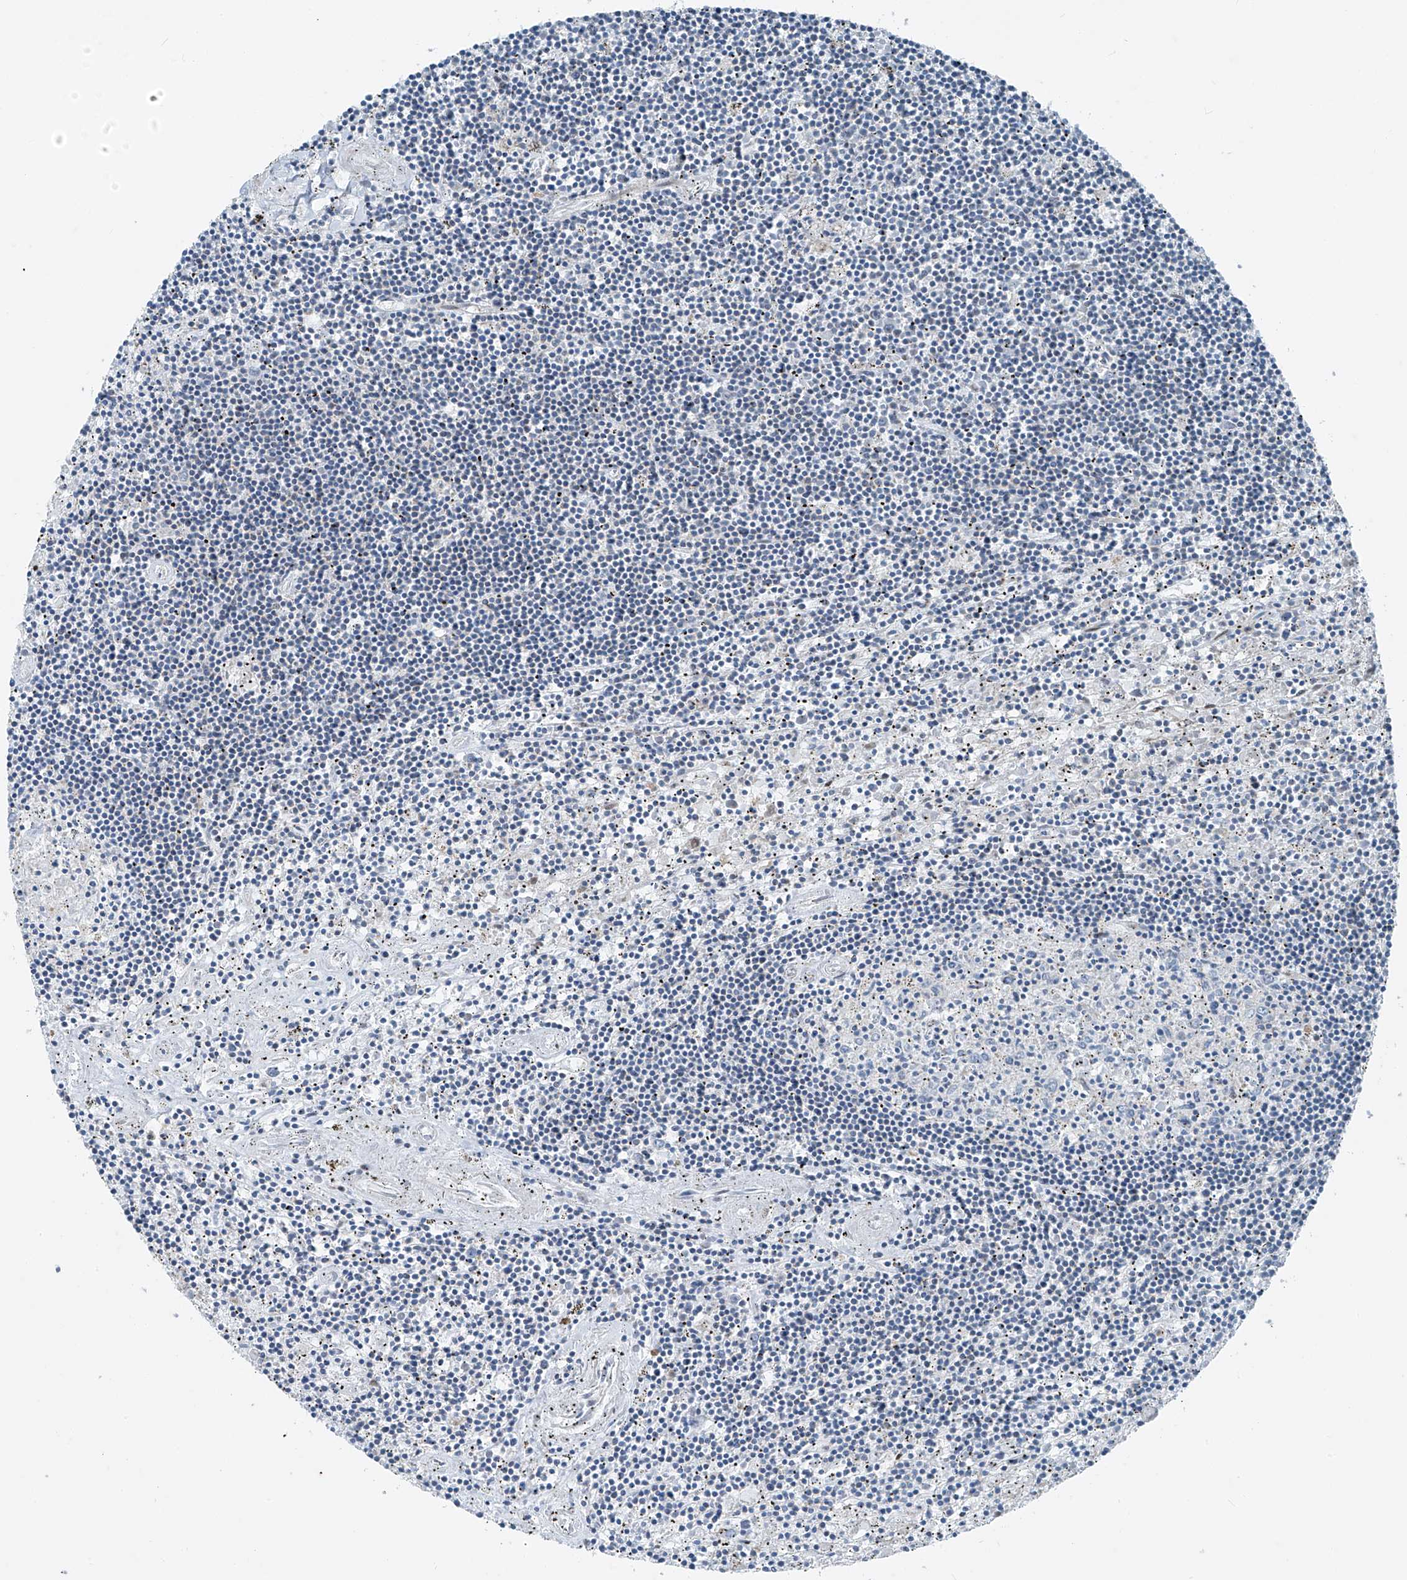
{"staining": {"intensity": "negative", "quantity": "none", "location": "none"}, "tissue": "lymphoma", "cell_type": "Tumor cells", "image_type": "cancer", "snomed": [{"axis": "morphology", "description": "Malignant lymphoma, non-Hodgkin's type, Low grade"}, {"axis": "topography", "description": "Spleen"}], "caption": "The immunohistochemistry (IHC) image has no significant staining in tumor cells of lymphoma tissue.", "gene": "PPCS", "patient": {"sex": "male", "age": 76}}